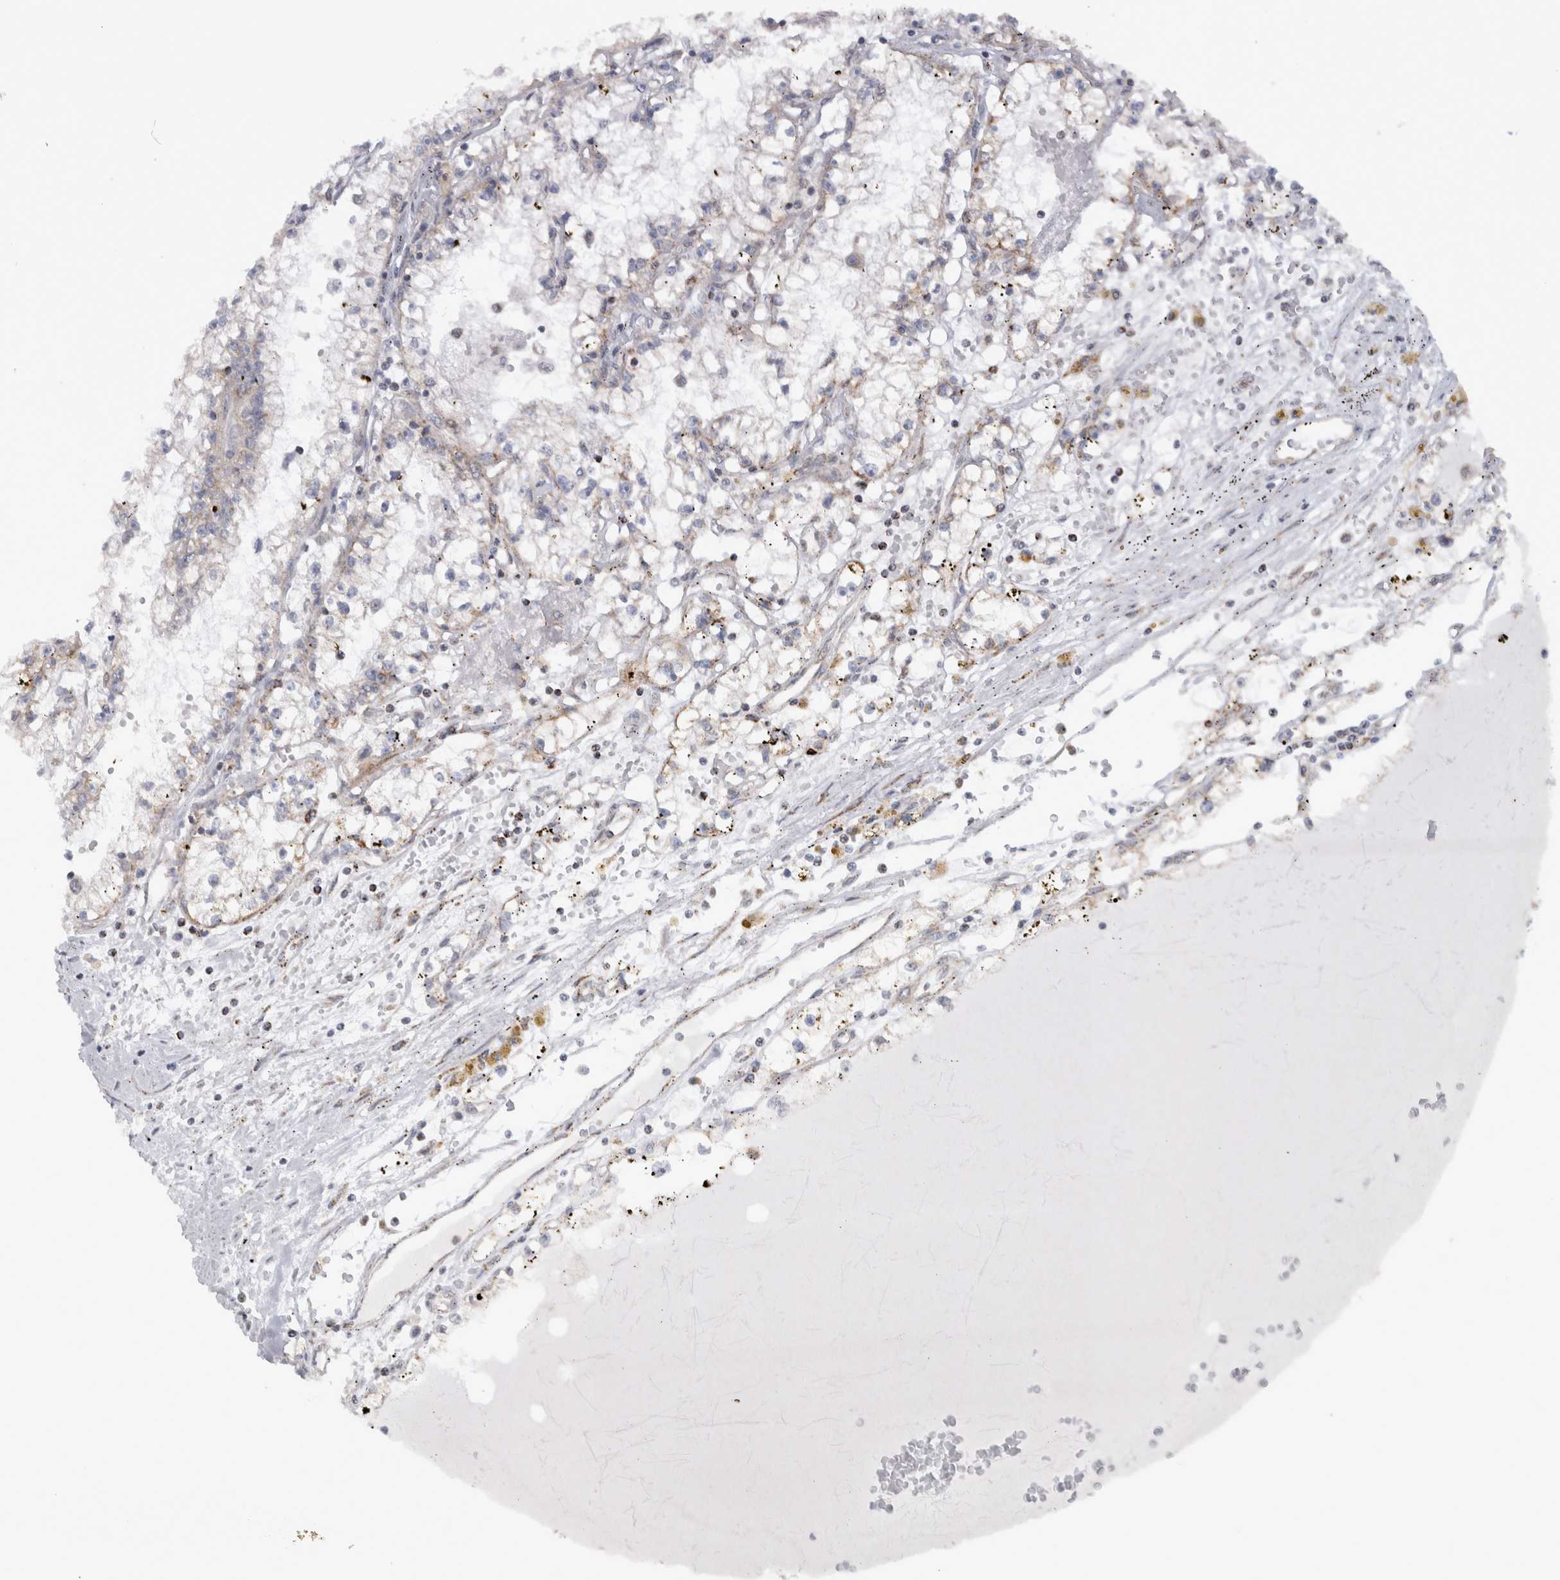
{"staining": {"intensity": "negative", "quantity": "none", "location": "none"}, "tissue": "renal cancer", "cell_type": "Tumor cells", "image_type": "cancer", "snomed": [{"axis": "morphology", "description": "Adenocarcinoma, NOS"}, {"axis": "topography", "description": "Kidney"}], "caption": "This is an immunohistochemistry (IHC) histopathology image of adenocarcinoma (renal). There is no expression in tumor cells.", "gene": "RAB18", "patient": {"sex": "male", "age": 56}}